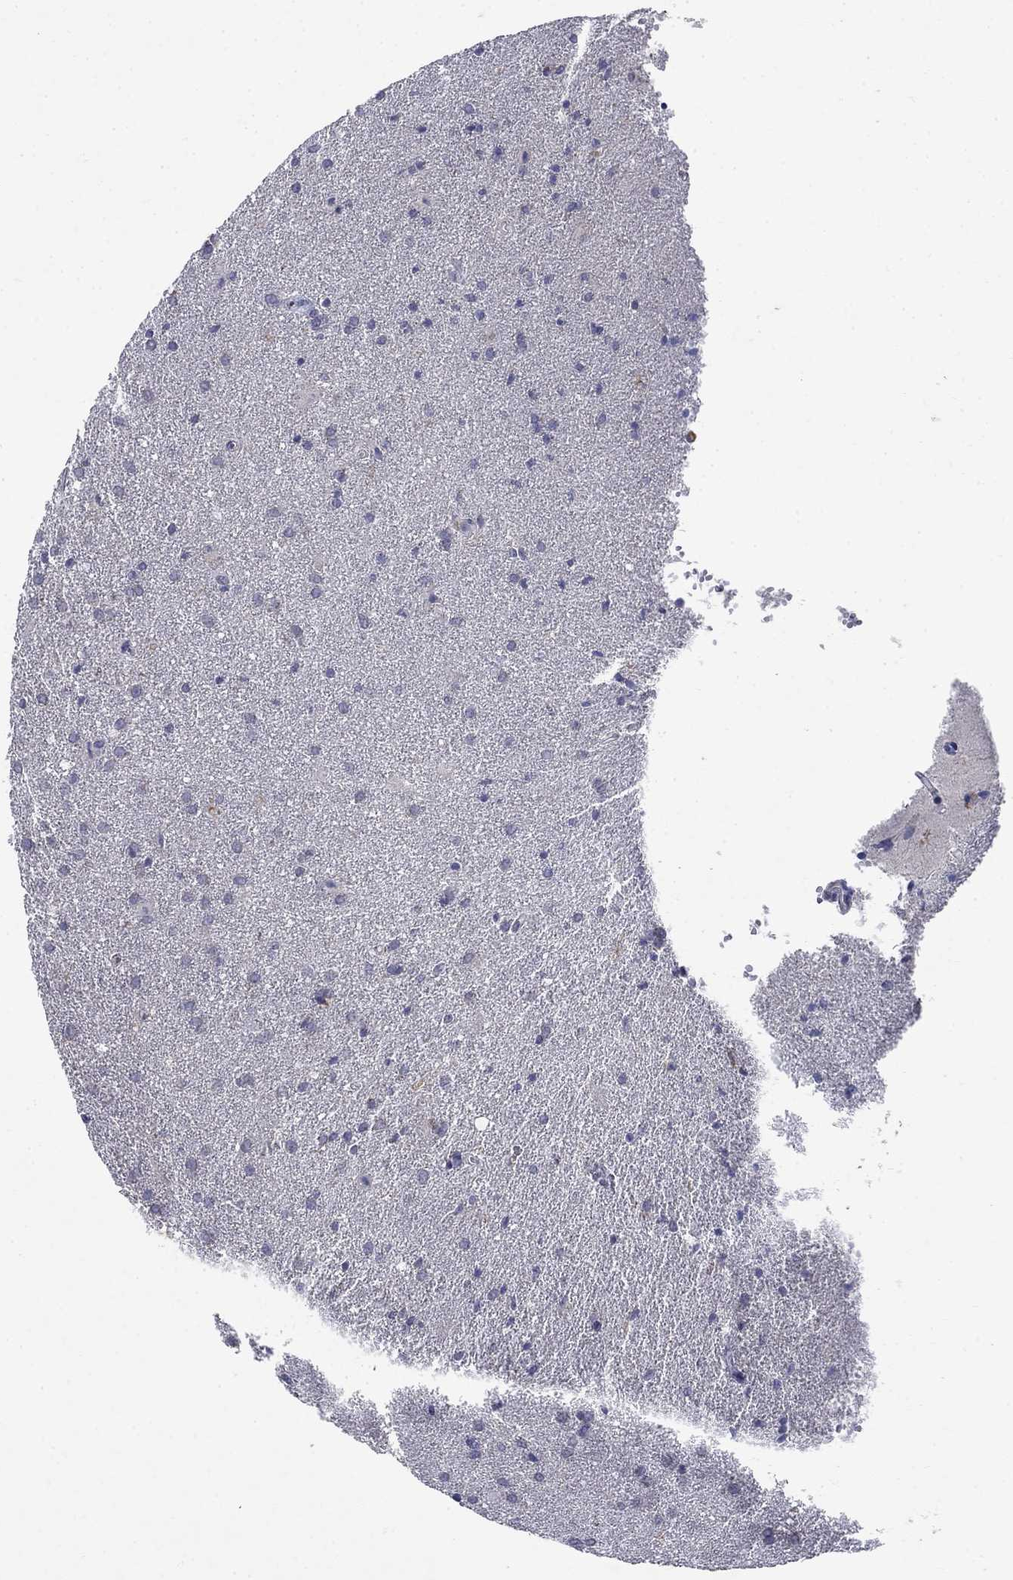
{"staining": {"intensity": "negative", "quantity": "none", "location": "none"}, "tissue": "glioma", "cell_type": "Tumor cells", "image_type": "cancer", "snomed": [{"axis": "morphology", "description": "Glioma, malignant, Low grade"}, {"axis": "topography", "description": "Brain"}], "caption": "Protein analysis of glioma shows no significant expression in tumor cells.", "gene": "STAB2", "patient": {"sex": "male", "age": 58}}